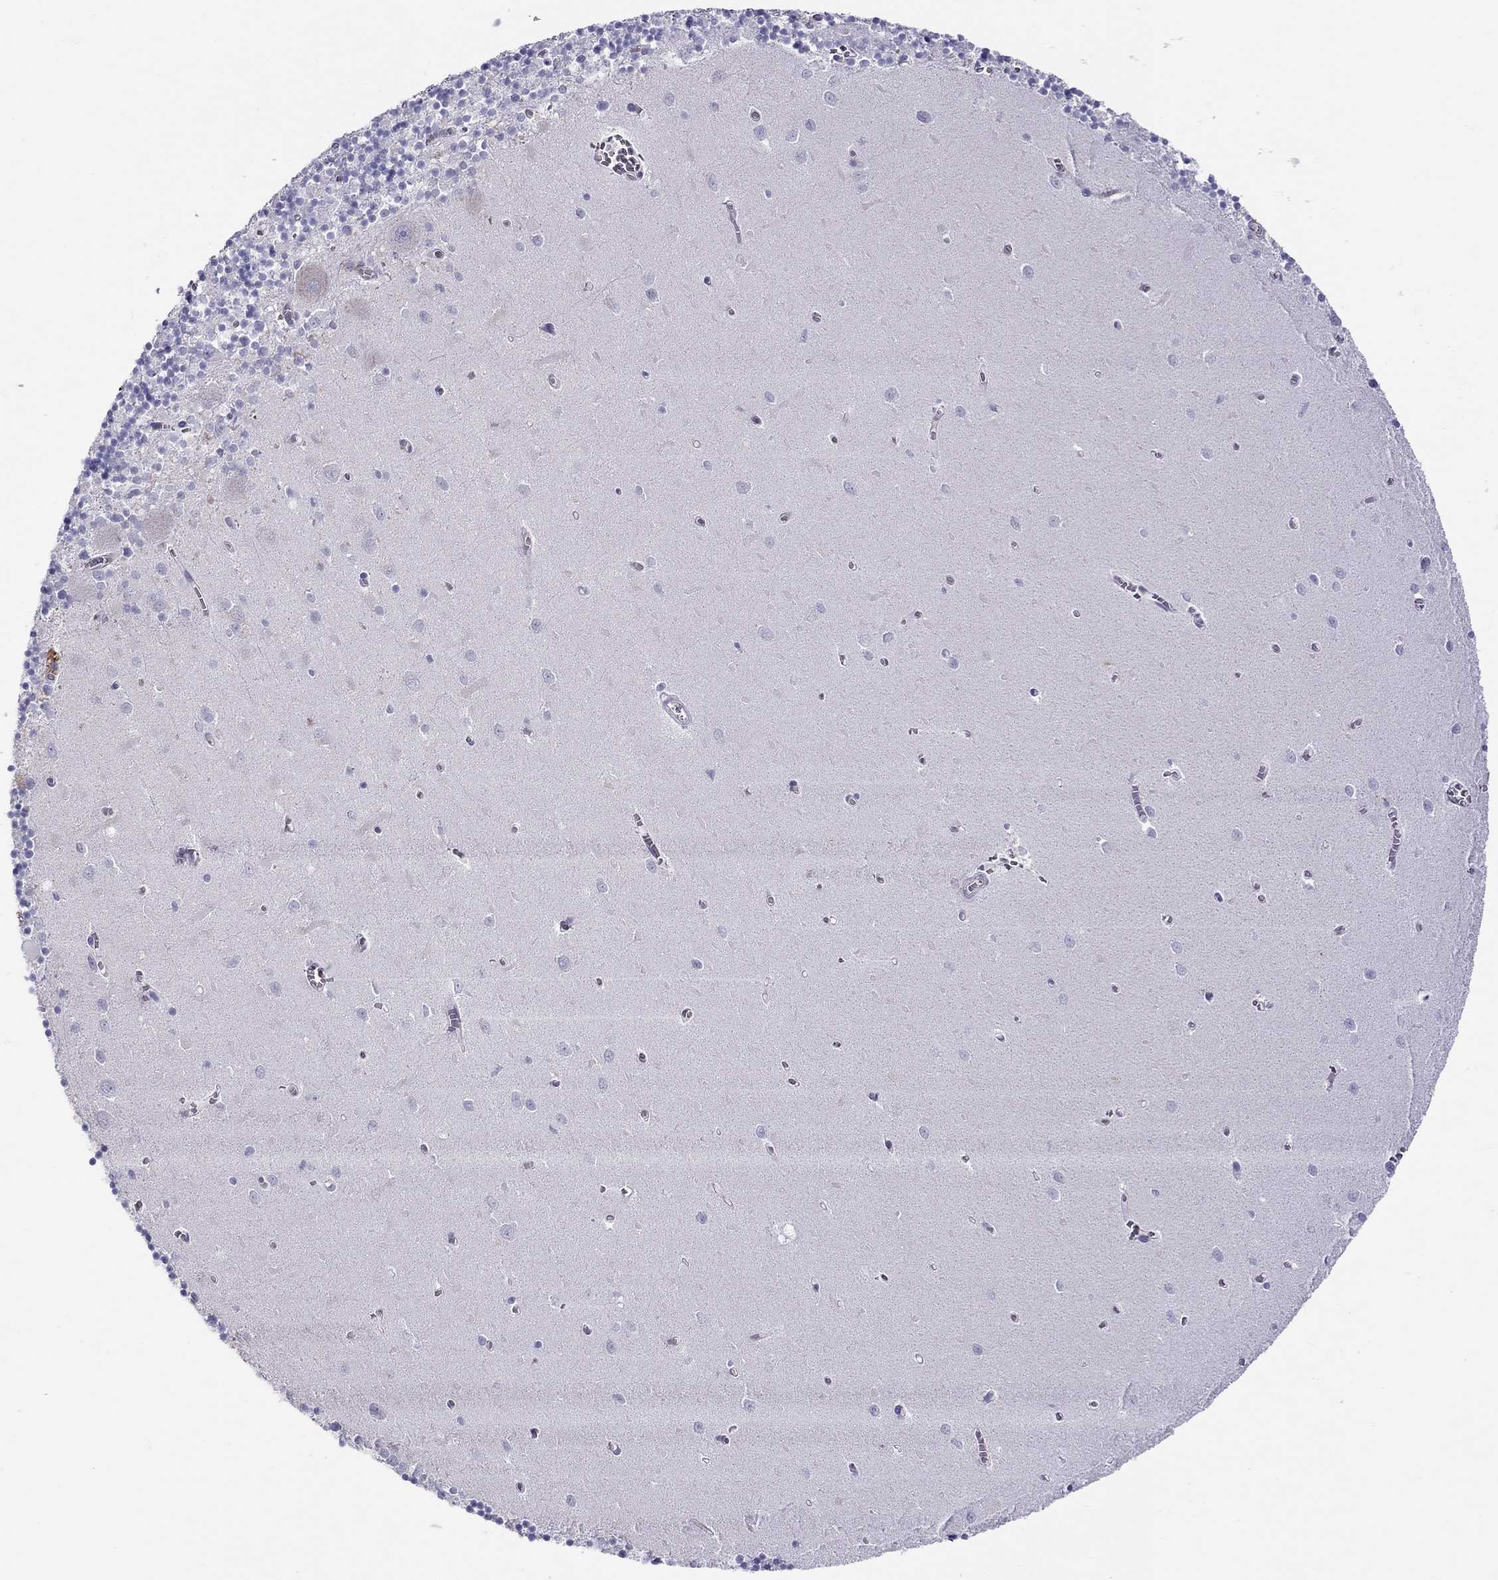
{"staining": {"intensity": "negative", "quantity": "none", "location": "none"}, "tissue": "cerebellum", "cell_type": "Cells in granular layer", "image_type": "normal", "snomed": [{"axis": "morphology", "description": "Normal tissue, NOS"}, {"axis": "topography", "description": "Cerebellum"}], "caption": "The image exhibits no staining of cells in granular layer in unremarkable cerebellum. (Brightfield microscopy of DAB immunohistochemistry at high magnification).", "gene": "ALOX15B", "patient": {"sex": "female", "age": 64}}